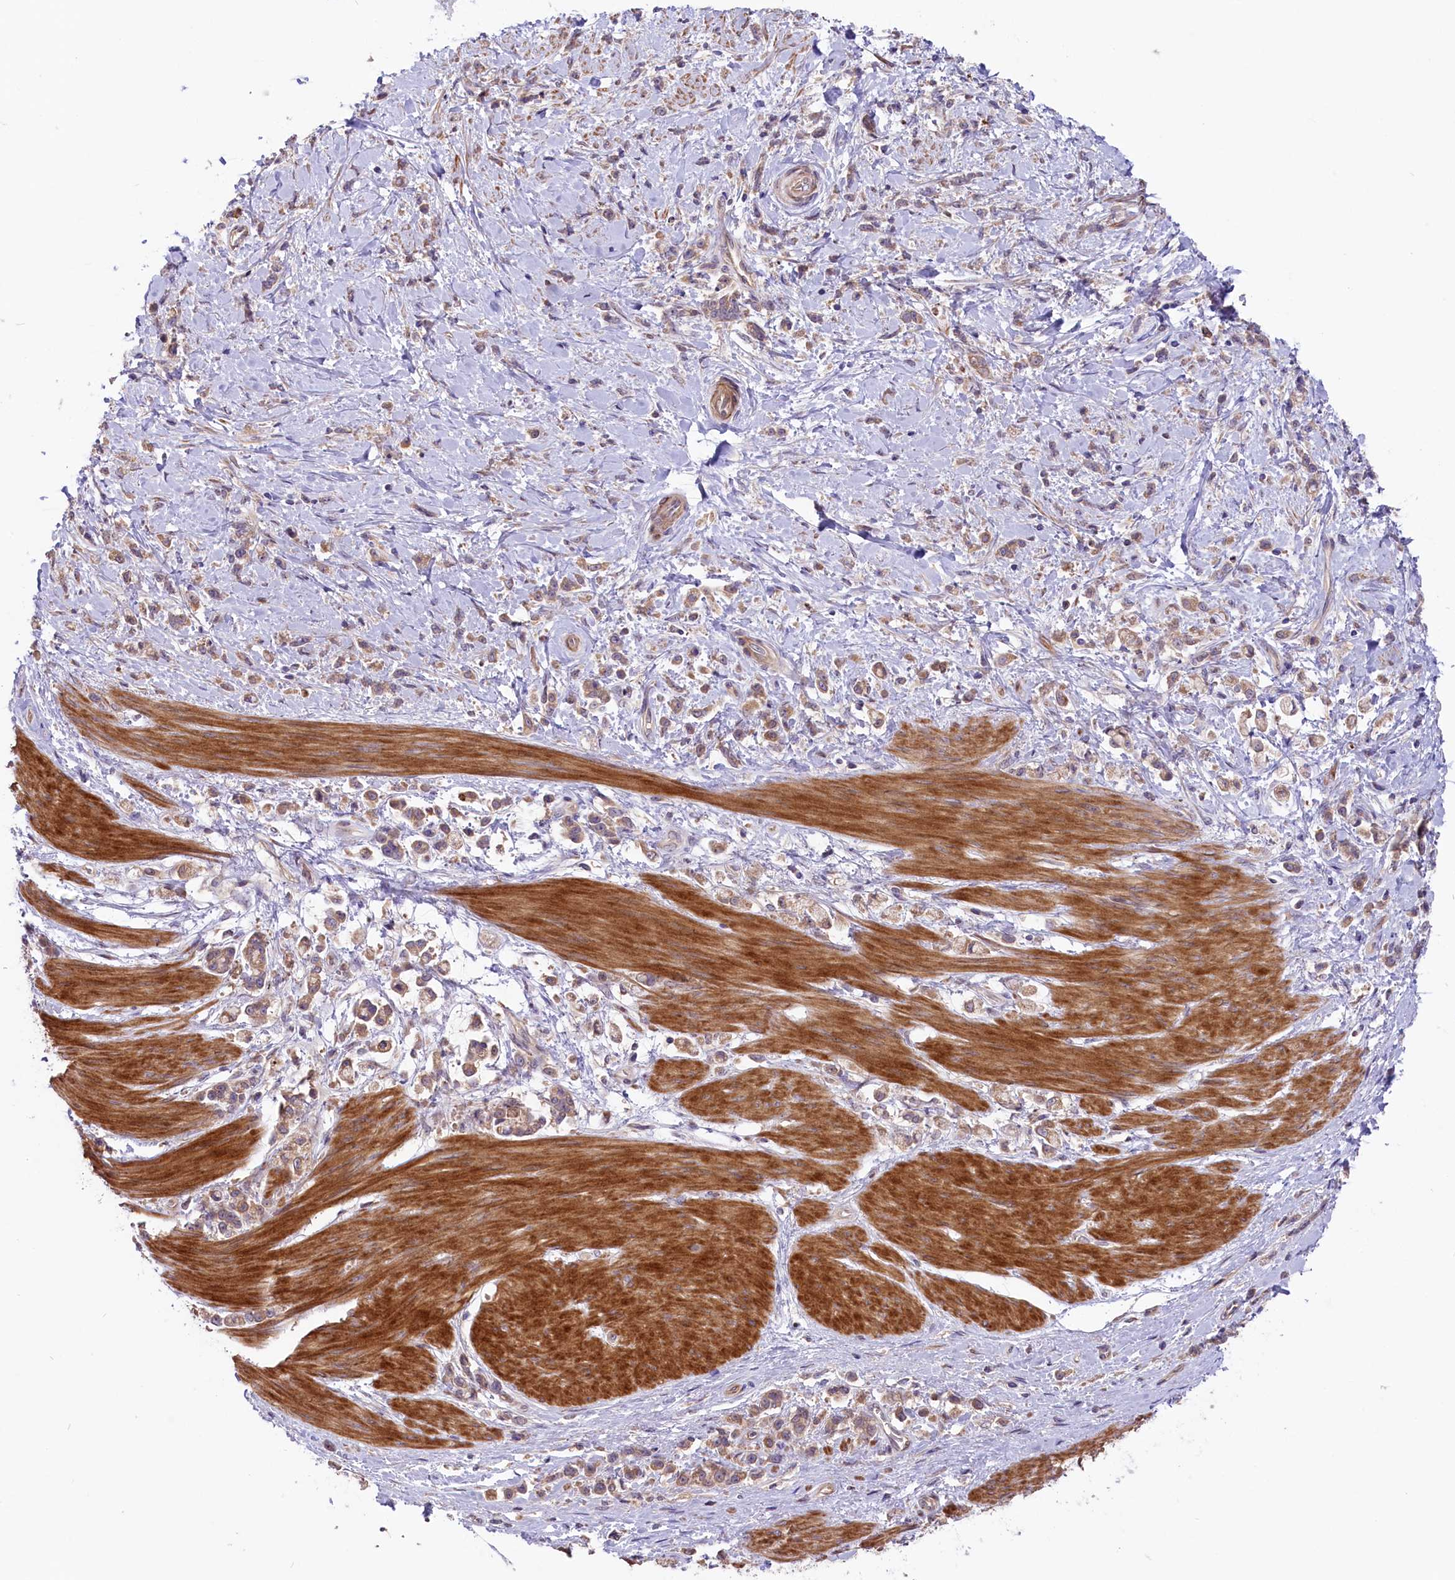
{"staining": {"intensity": "weak", "quantity": "25%-75%", "location": "cytoplasmic/membranous"}, "tissue": "stomach cancer", "cell_type": "Tumor cells", "image_type": "cancer", "snomed": [{"axis": "morphology", "description": "Adenocarcinoma, NOS"}, {"axis": "topography", "description": "Stomach"}], "caption": "High-power microscopy captured an immunohistochemistry micrograph of stomach adenocarcinoma, revealing weak cytoplasmic/membranous expression in about 25%-75% of tumor cells.", "gene": "COG8", "patient": {"sex": "female", "age": 60}}